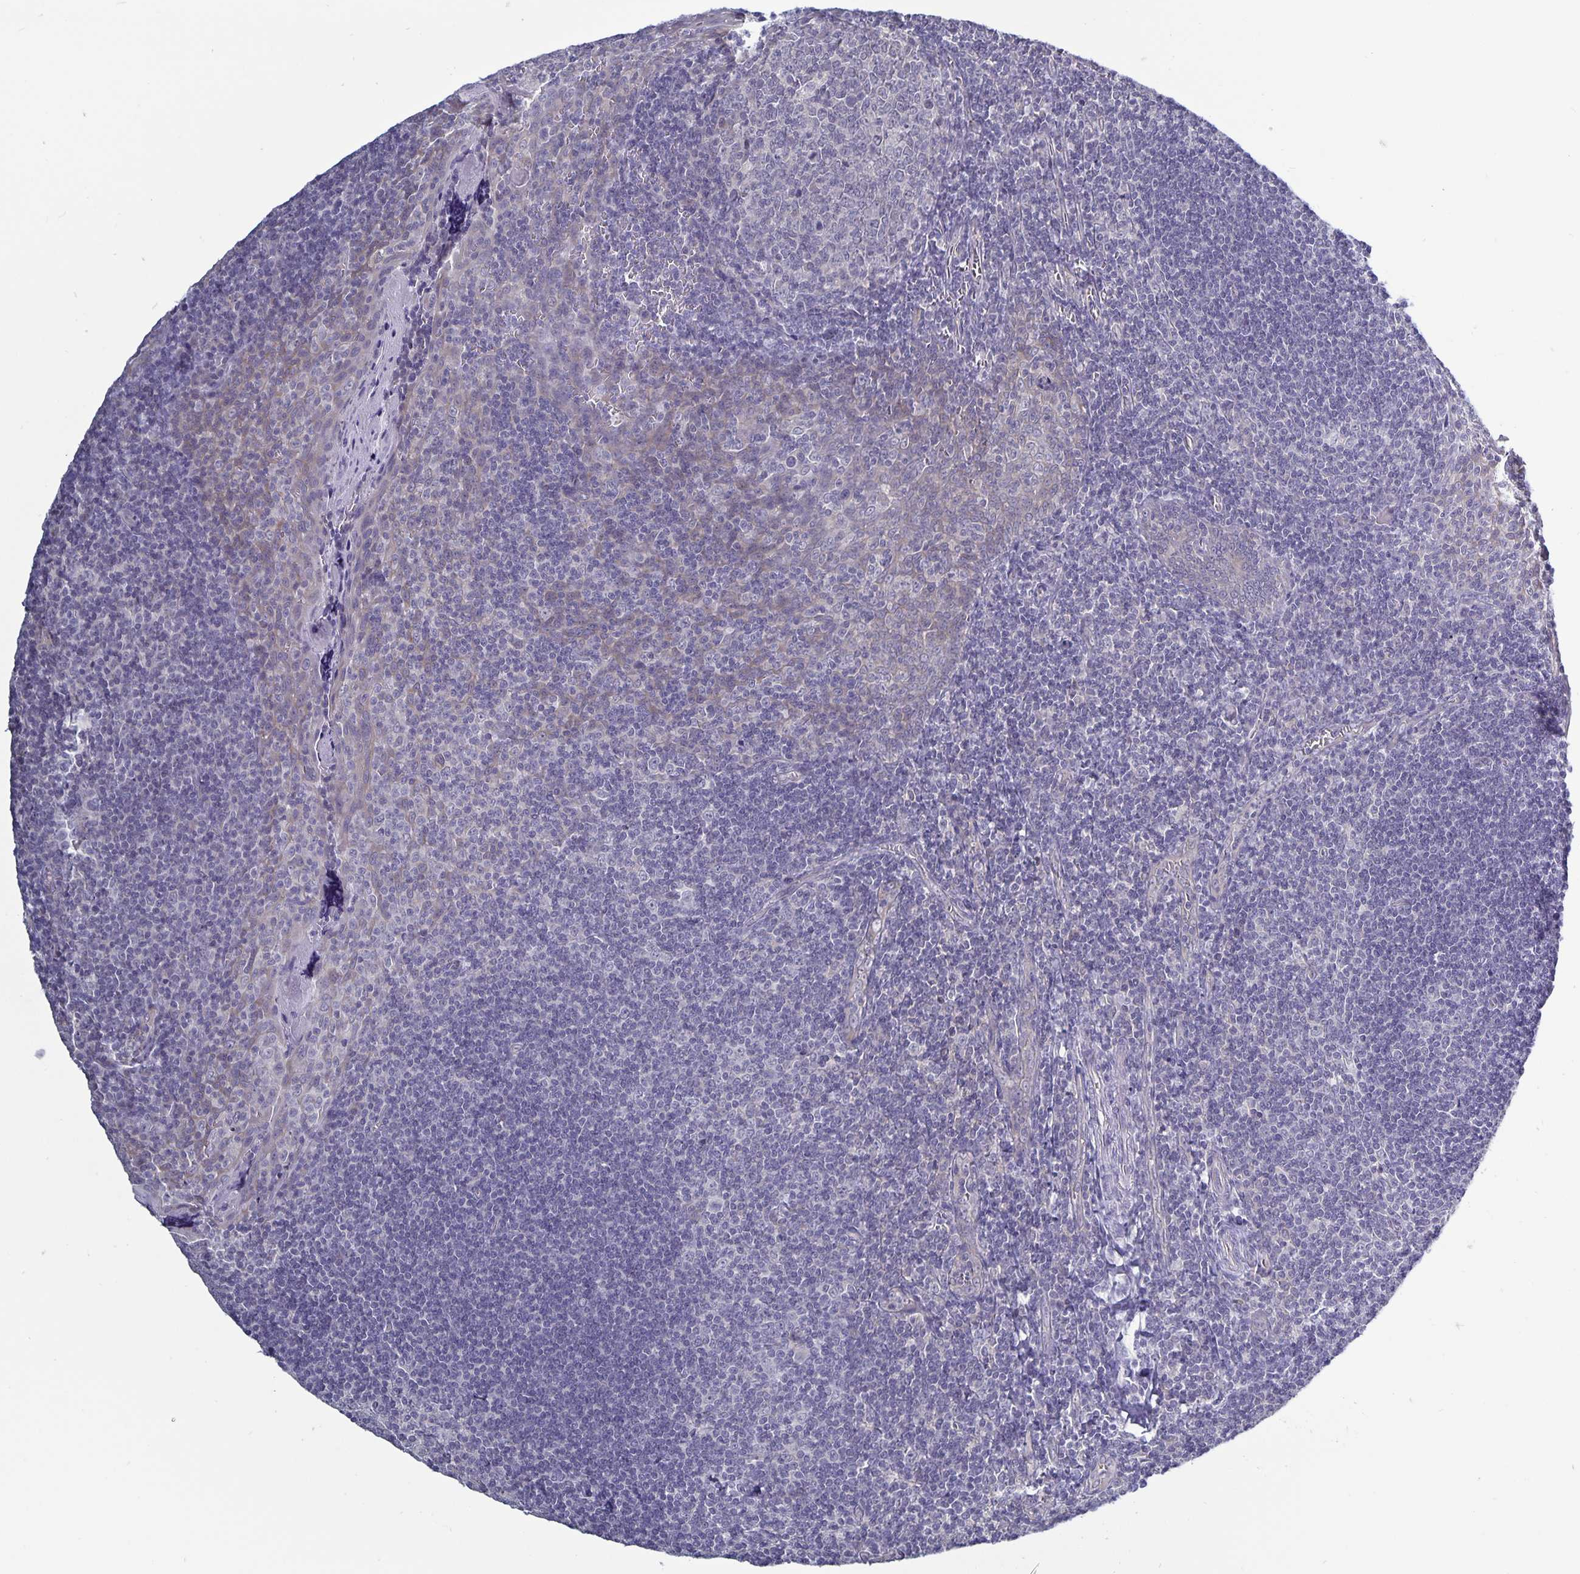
{"staining": {"intensity": "negative", "quantity": "none", "location": "none"}, "tissue": "tonsil", "cell_type": "Germinal center cells", "image_type": "normal", "snomed": [{"axis": "morphology", "description": "Normal tissue, NOS"}, {"axis": "morphology", "description": "Inflammation, NOS"}, {"axis": "topography", "description": "Tonsil"}], "caption": "This is a histopathology image of immunohistochemistry (IHC) staining of benign tonsil, which shows no positivity in germinal center cells.", "gene": "PLCB3", "patient": {"sex": "female", "age": 31}}